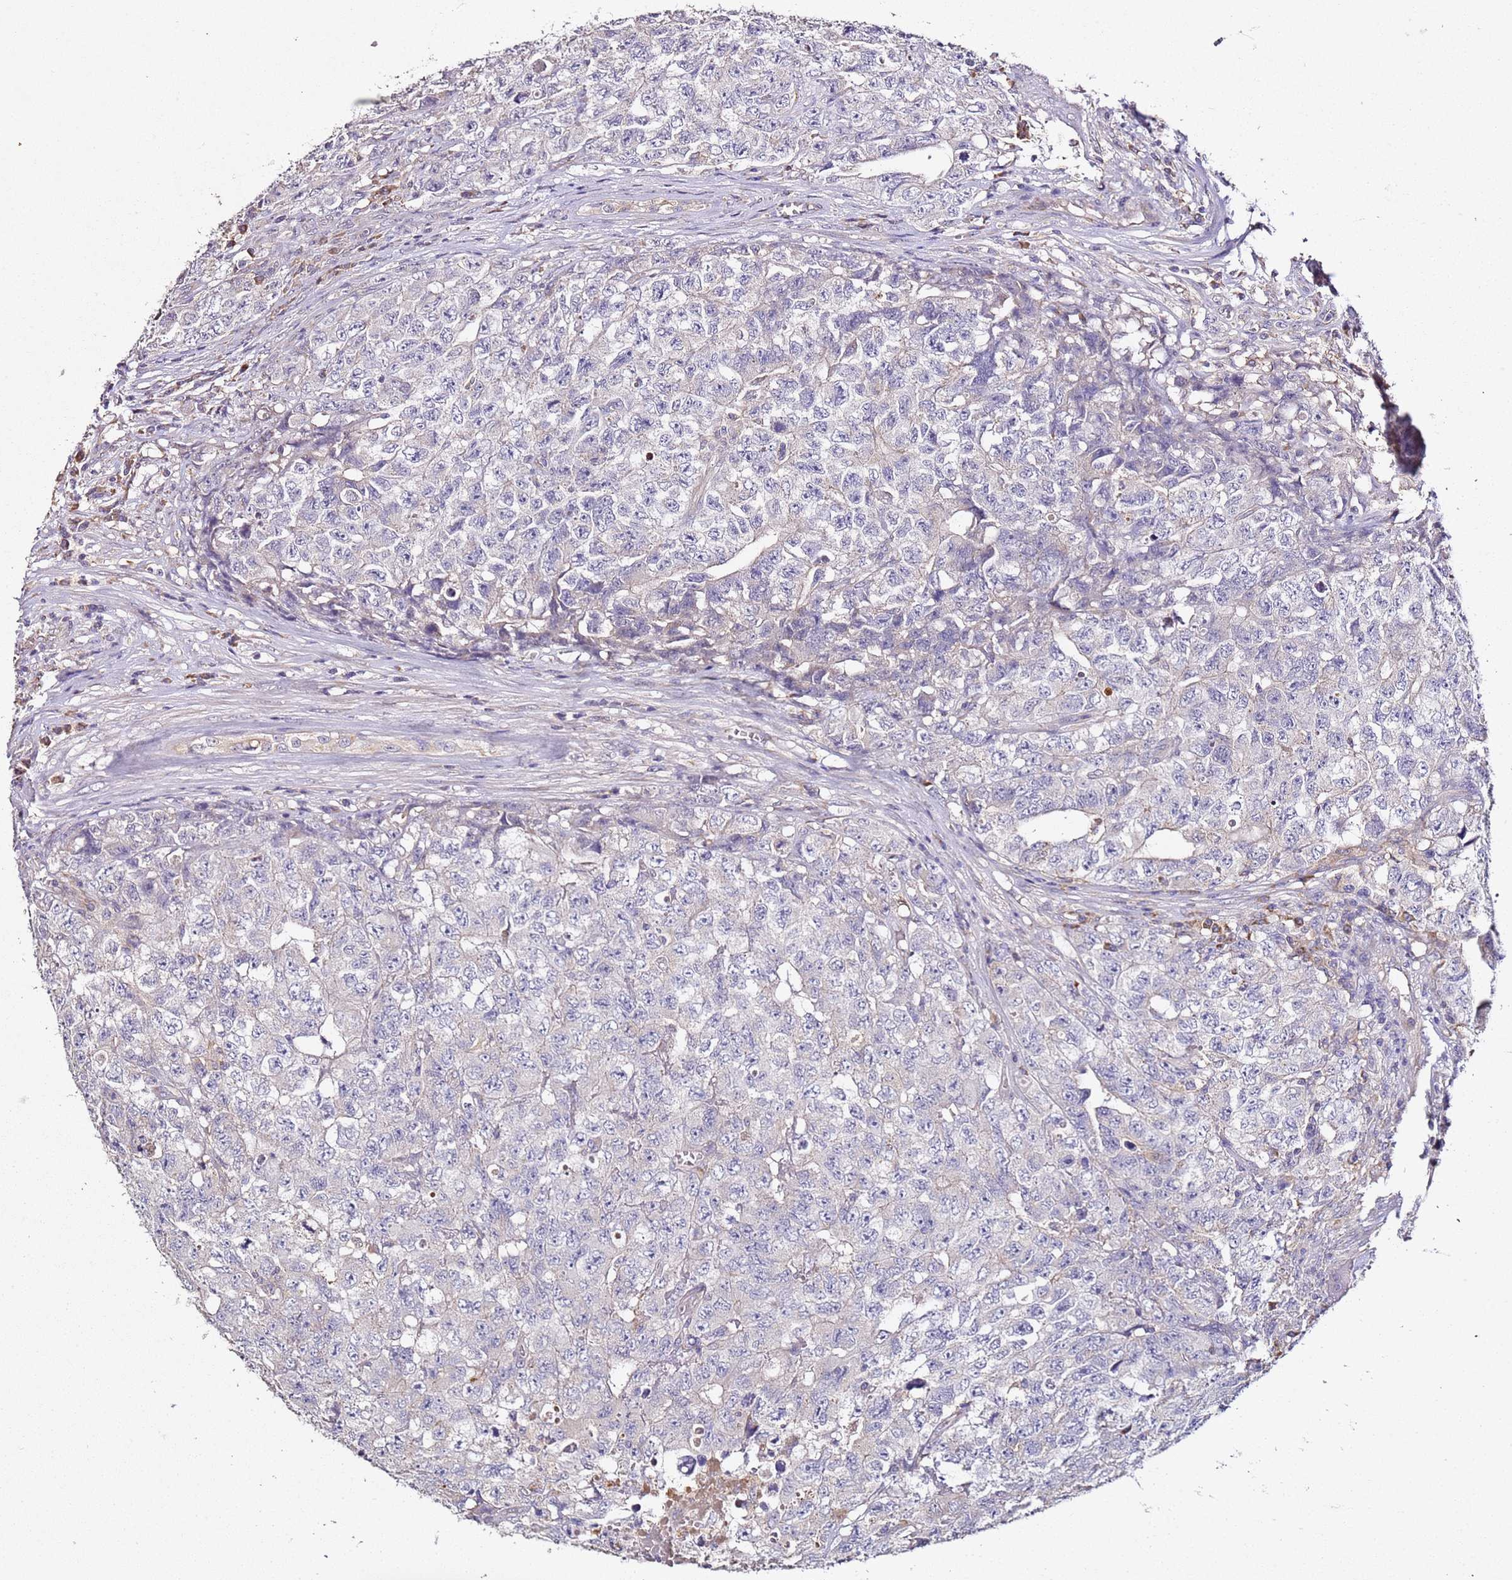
{"staining": {"intensity": "negative", "quantity": "none", "location": "none"}, "tissue": "testis cancer", "cell_type": "Tumor cells", "image_type": "cancer", "snomed": [{"axis": "morphology", "description": "Carcinoma, Embryonal, NOS"}, {"axis": "topography", "description": "Testis"}], "caption": "An immunohistochemistry (IHC) histopathology image of embryonal carcinoma (testis) is shown. There is no staining in tumor cells of embryonal carcinoma (testis). The staining was performed using DAB to visualize the protein expression in brown, while the nuclei were stained in blue with hematoxylin (Magnification: 20x).", "gene": "OR2B11", "patient": {"sex": "male", "age": 31}}